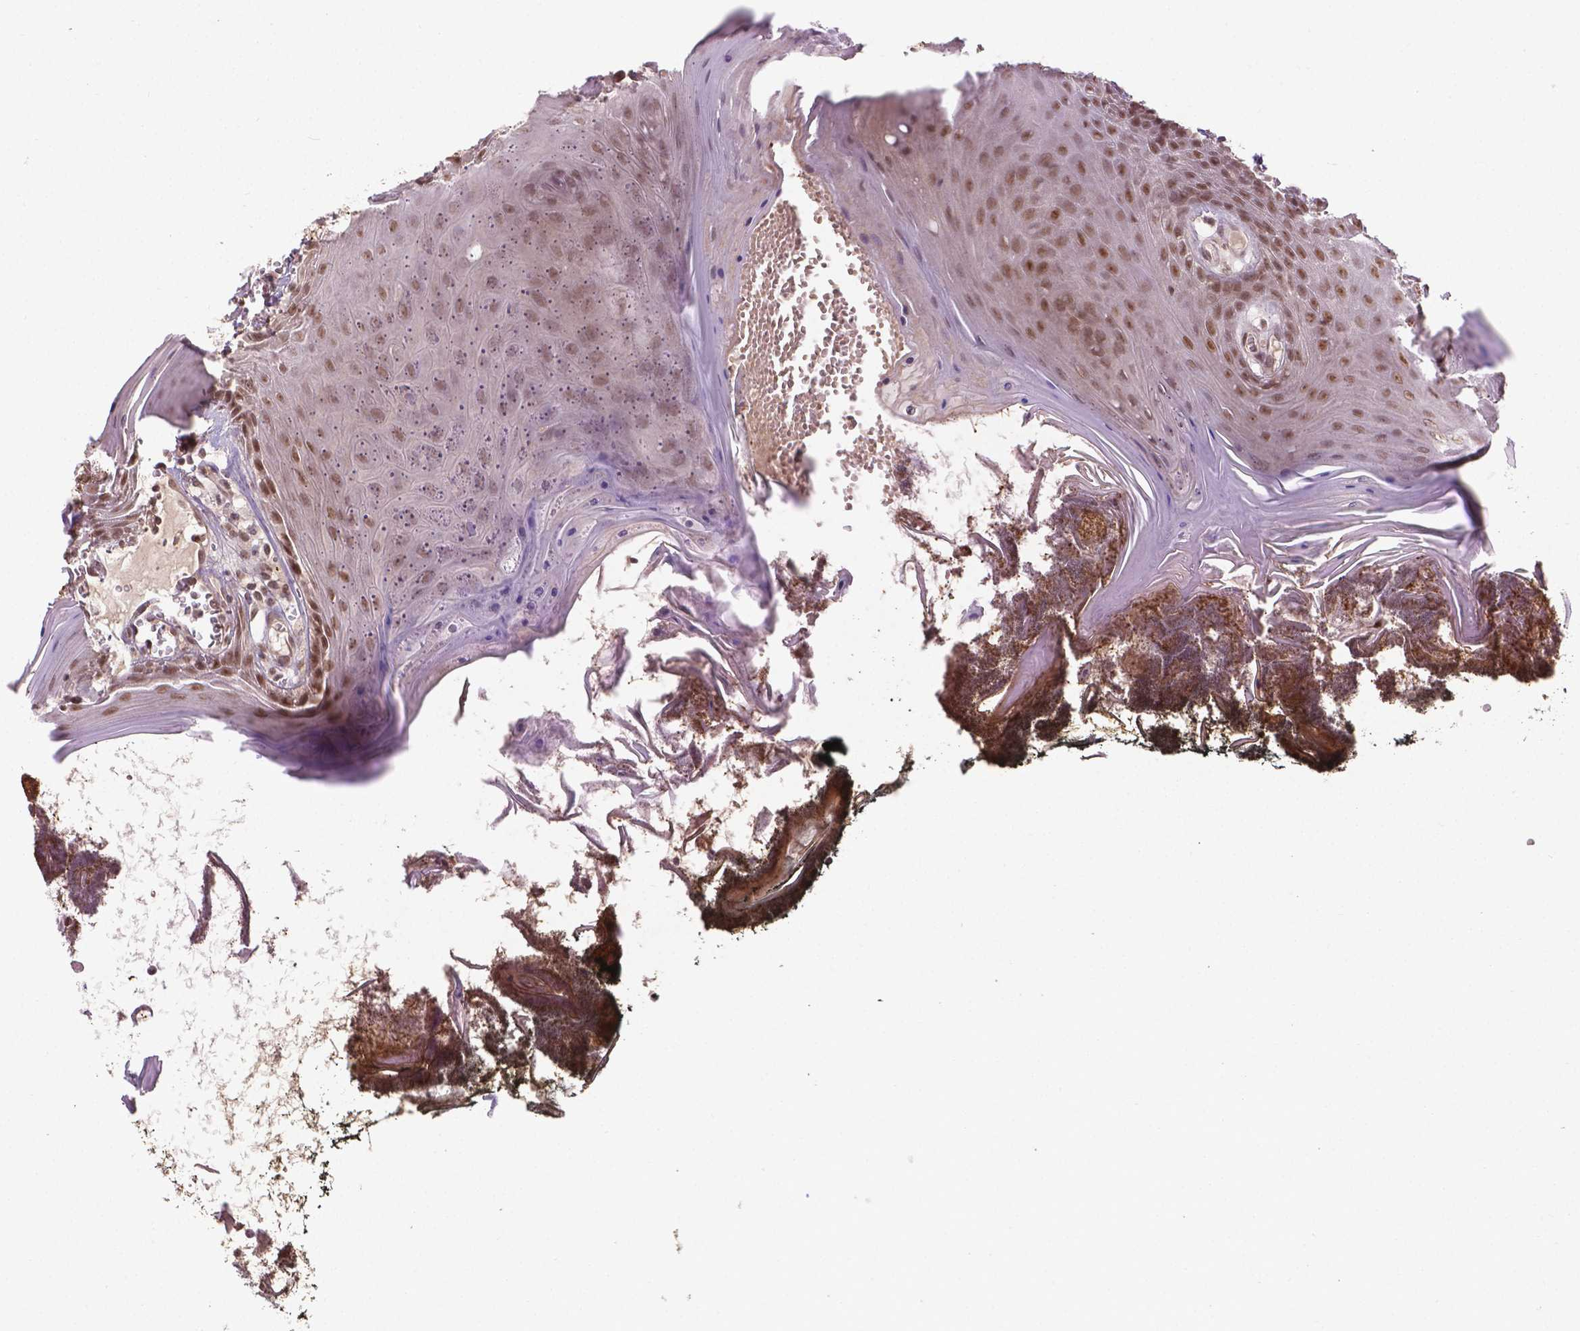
{"staining": {"intensity": "moderate", "quantity": ">75%", "location": "nuclear"}, "tissue": "oral mucosa", "cell_type": "Squamous epithelial cells", "image_type": "normal", "snomed": [{"axis": "morphology", "description": "Normal tissue, NOS"}, {"axis": "topography", "description": "Oral tissue"}], "caption": "DAB immunohistochemical staining of benign oral mucosa demonstrates moderate nuclear protein positivity in approximately >75% of squamous epithelial cells.", "gene": "ANKRD54", "patient": {"sex": "male", "age": 9}}